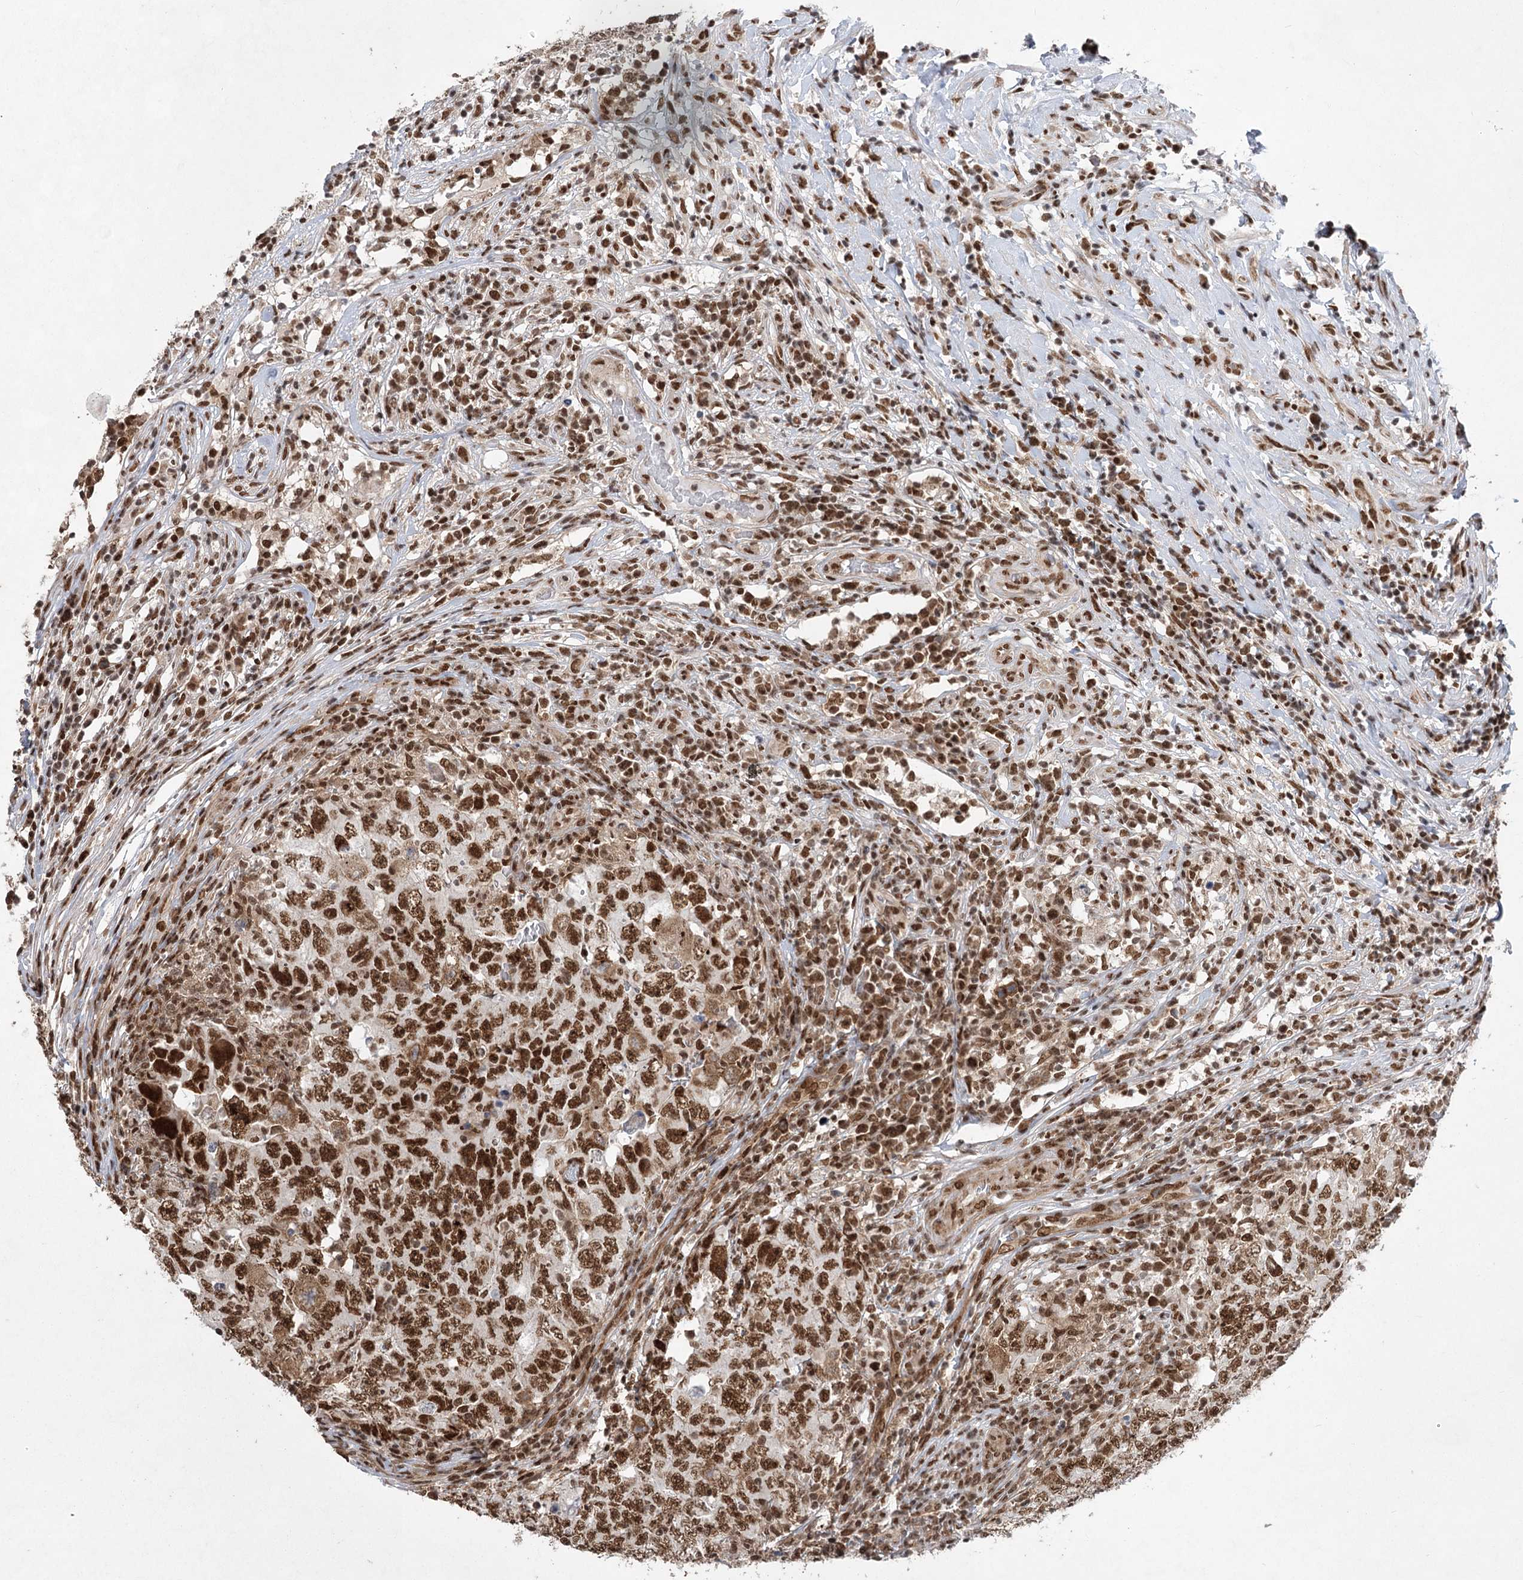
{"staining": {"intensity": "strong", "quantity": ">75%", "location": "nuclear"}, "tissue": "testis cancer", "cell_type": "Tumor cells", "image_type": "cancer", "snomed": [{"axis": "morphology", "description": "Carcinoma, Embryonal, NOS"}, {"axis": "topography", "description": "Testis"}], "caption": "The micrograph shows staining of testis embryonal carcinoma, revealing strong nuclear protein expression (brown color) within tumor cells. Ihc stains the protein in brown and the nuclei are stained blue.", "gene": "ZCCHC8", "patient": {"sex": "male", "age": 26}}